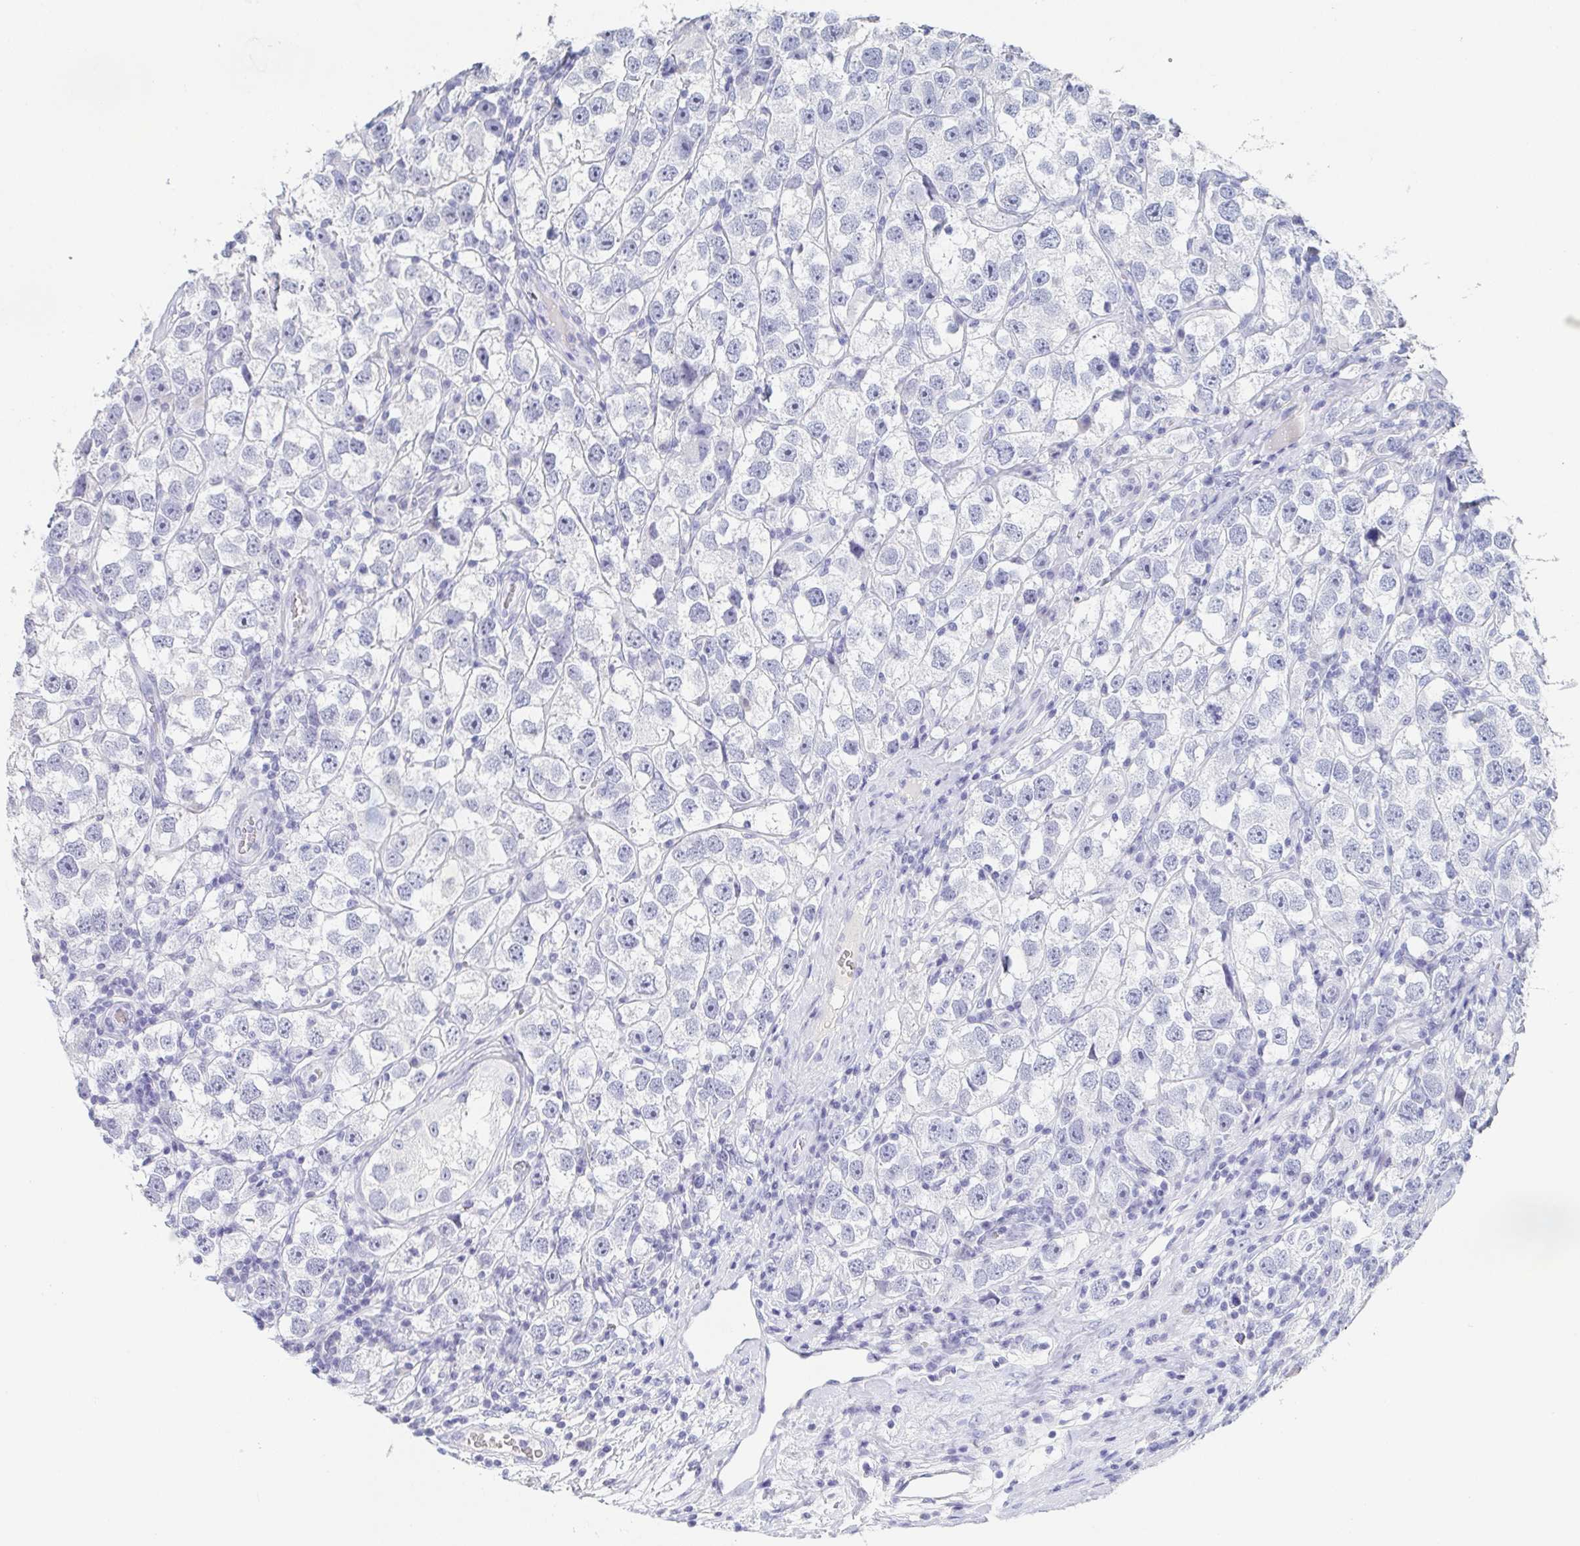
{"staining": {"intensity": "negative", "quantity": "none", "location": "none"}, "tissue": "testis cancer", "cell_type": "Tumor cells", "image_type": "cancer", "snomed": [{"axis": "morphology", "description": "Seminoma, NOS"}, {"axis": "topography", "description": "Testis"}], "caption": "Tumor cells are negative for protein expression in human testis cancer.", "gene": "ITLN1", "patient": {"sex": "male", "age": 26}}